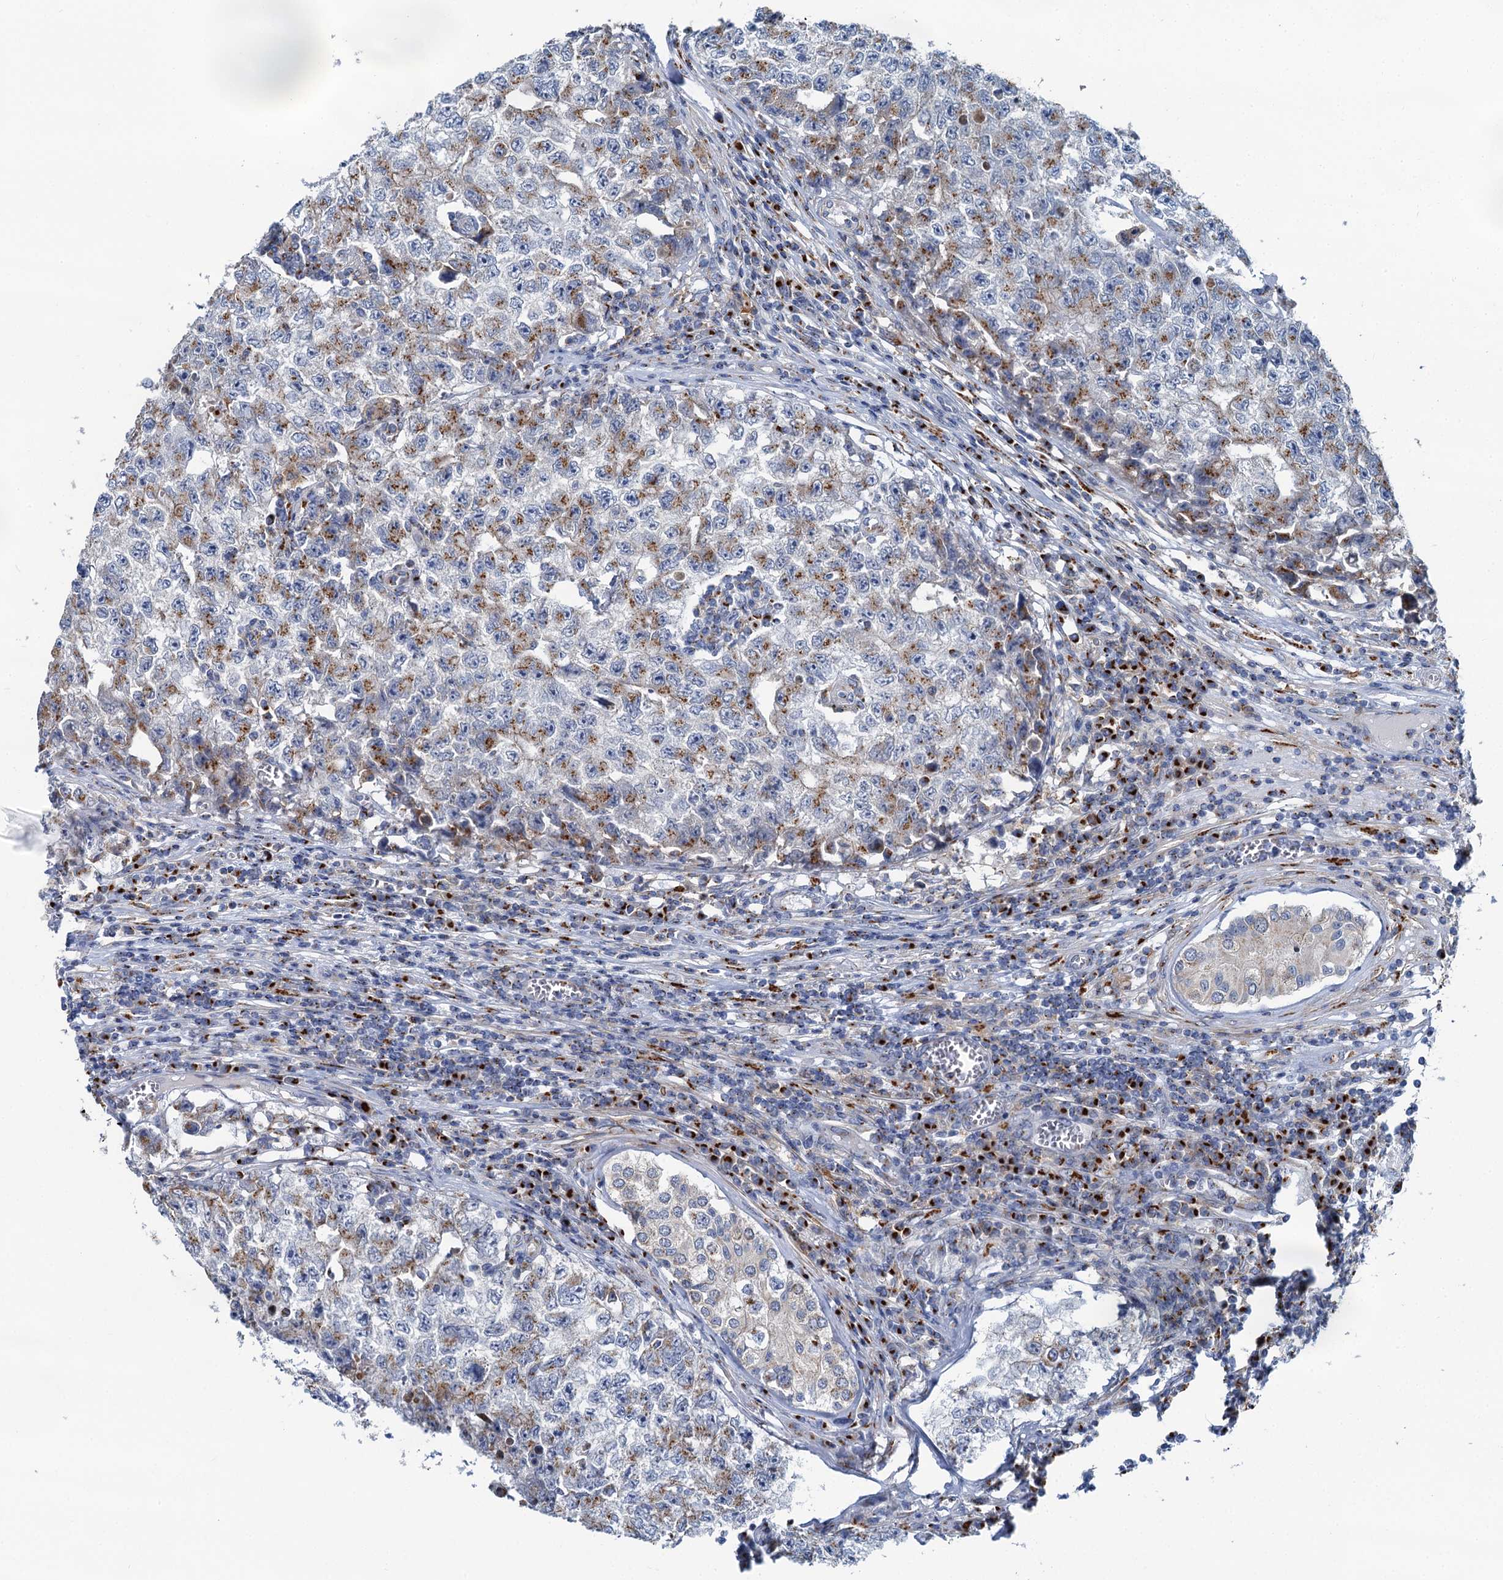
{"staining": {"intensity": "moderate", "quantity": "25%-75%", "location": "cytoplasmic/membranous"}, "tissue": "testis cancer", "cell_type": "Tumor cells", "image_type": "cancer", "snomed": [{"axis": "morphology", "description": "Carcinoma, Embryonal, NOS"}, {"axis": "topography", "description": "Testis"}], "caption": "Tumor cells demonstrate medium levels of moderate cytoplasmic/membranous expression in approximately 25%-75% of cells in human testis cancer (embryonal carcinoma).", "gene": "BET1L", "patient": {"sex": "male", "age": 17}}